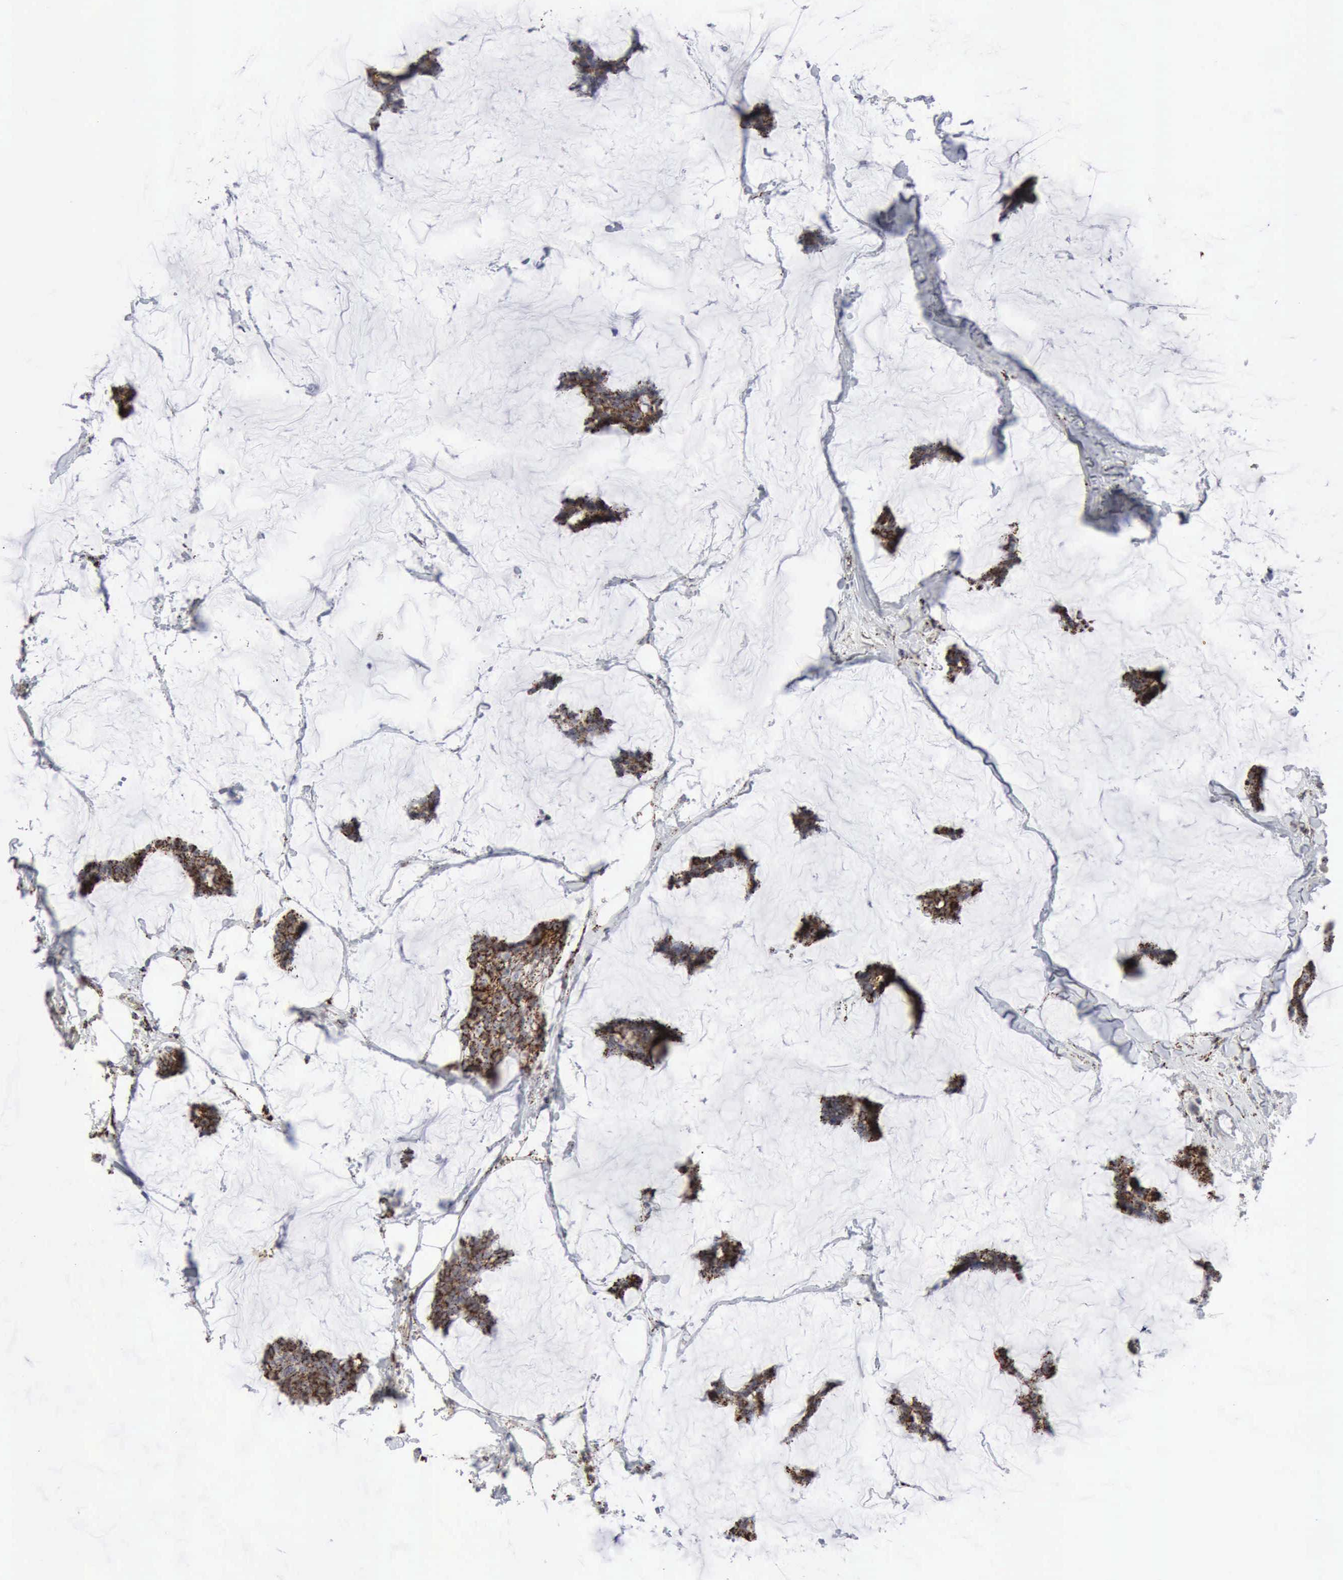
{"staining": {"intensity": "strong", "quantity": ">75%", "location": "cytoplasmic/membranous"}, "tissue": "breast cancer", "cell_type": "Tumor cells", "image_type": "cancer", "snomed": [{"axis": "morphology", "description": "Duct carcinoma"}, {"axis": "topography", "description": "Breast"}], "caption": "A brown stain labels strong cytoplasmic/membranous expression of a protein in breast intraductal carcinoma tumor cells.", "gene": "ACO2", "patient": {"sex": "female", "age": 93}}